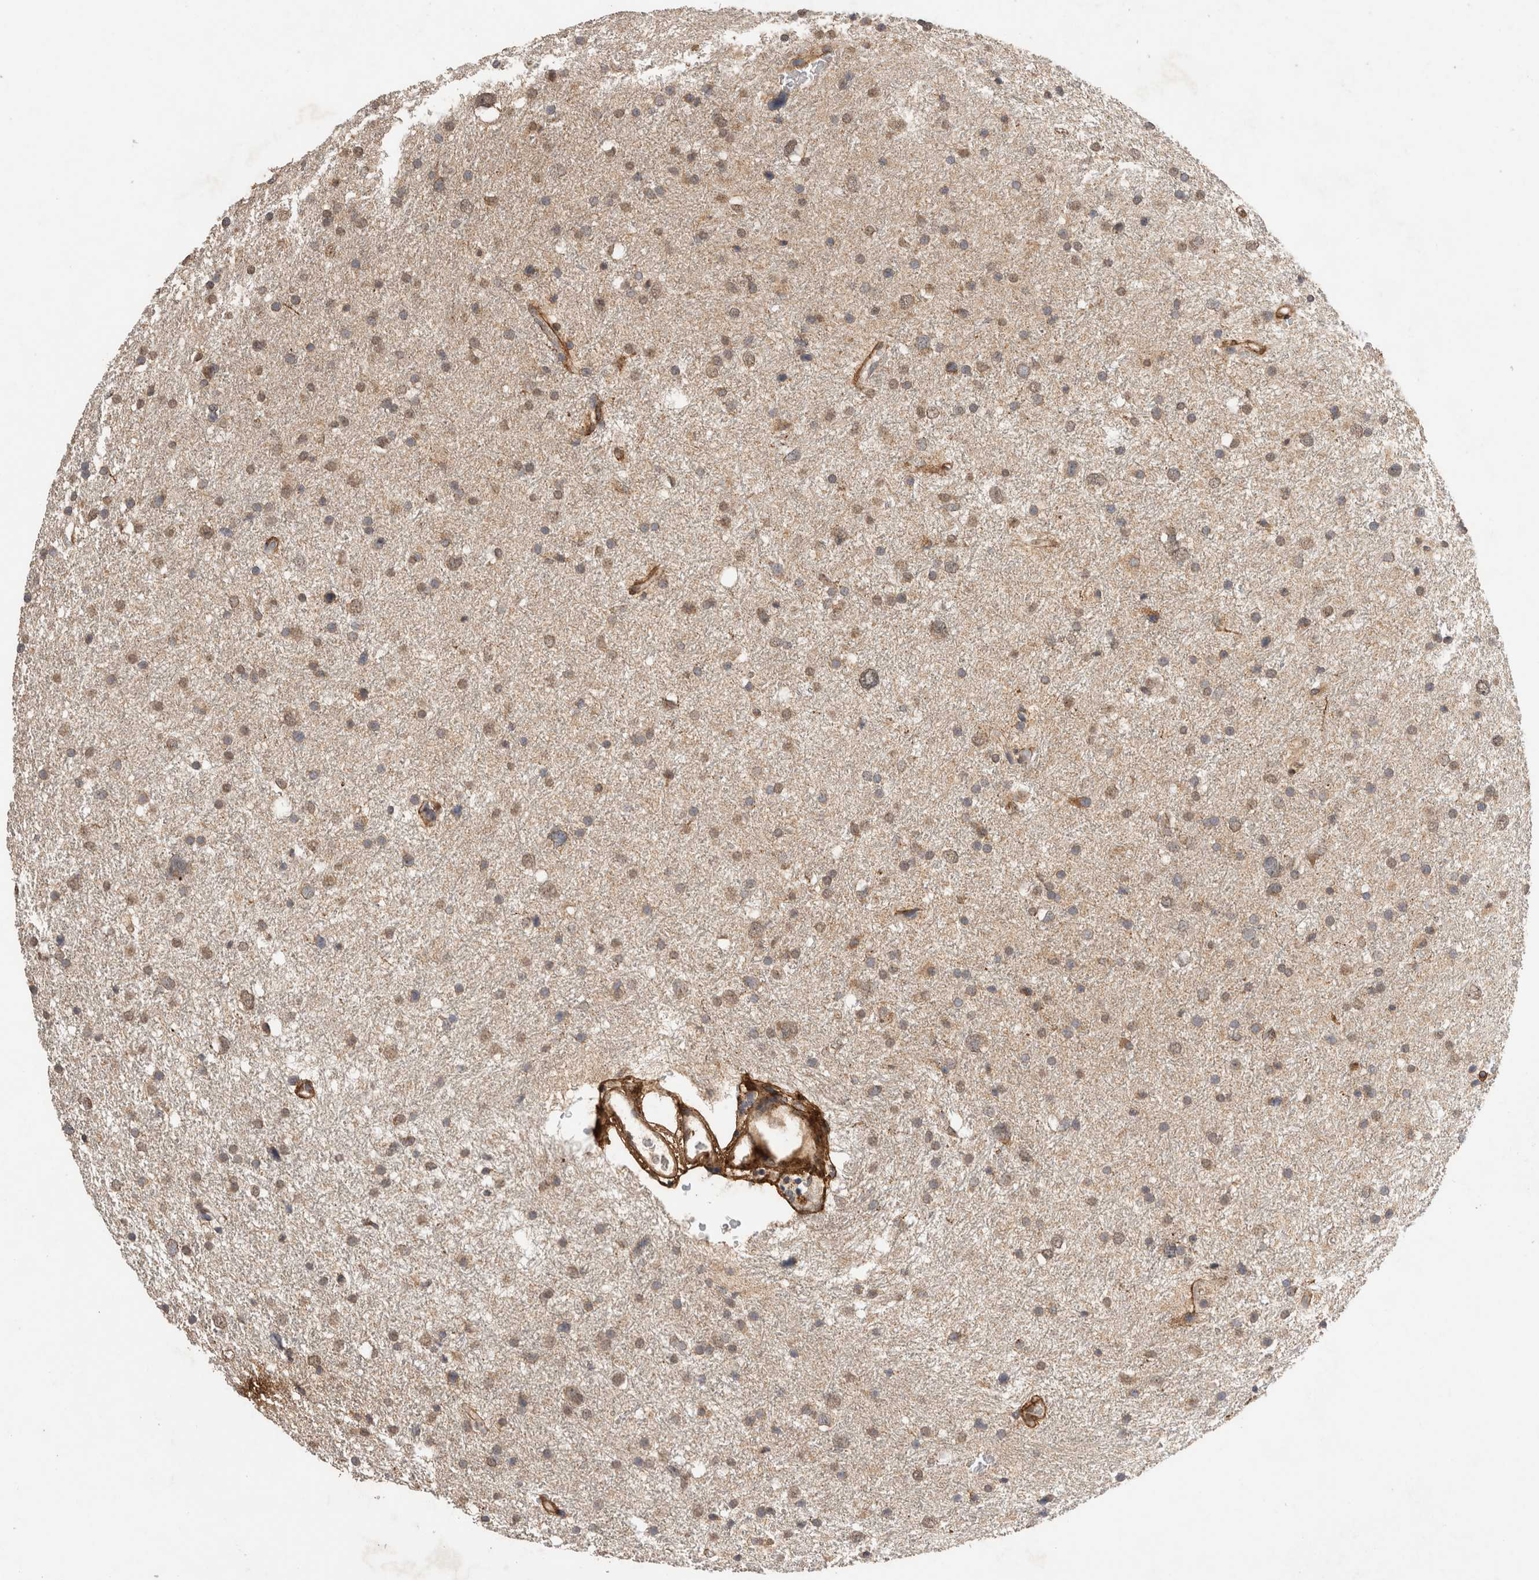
{"staining": {"intensity": "weak", "quantity": "25%-75%", "location": "nuclear"}, "tissue": "glioma", "cell_type": "Tumor cells", "image_type": "cancer", "snomed": [{"axis": "morphology", "description": "Glioma, malignant, Low grade"}, {"axis": "topography", "description": "Brain"}], "caption": "Malignant low-grade glioma stained for a protein demonstrates weak nuclear positivity in tumor cells. The staining was performed using DAB, with brown indicating positive protein expression. Nuclei are stained blue with hematoxylin.", "gene": "C1QTNF5", "patient": {"sex": "female", "age": 37}}